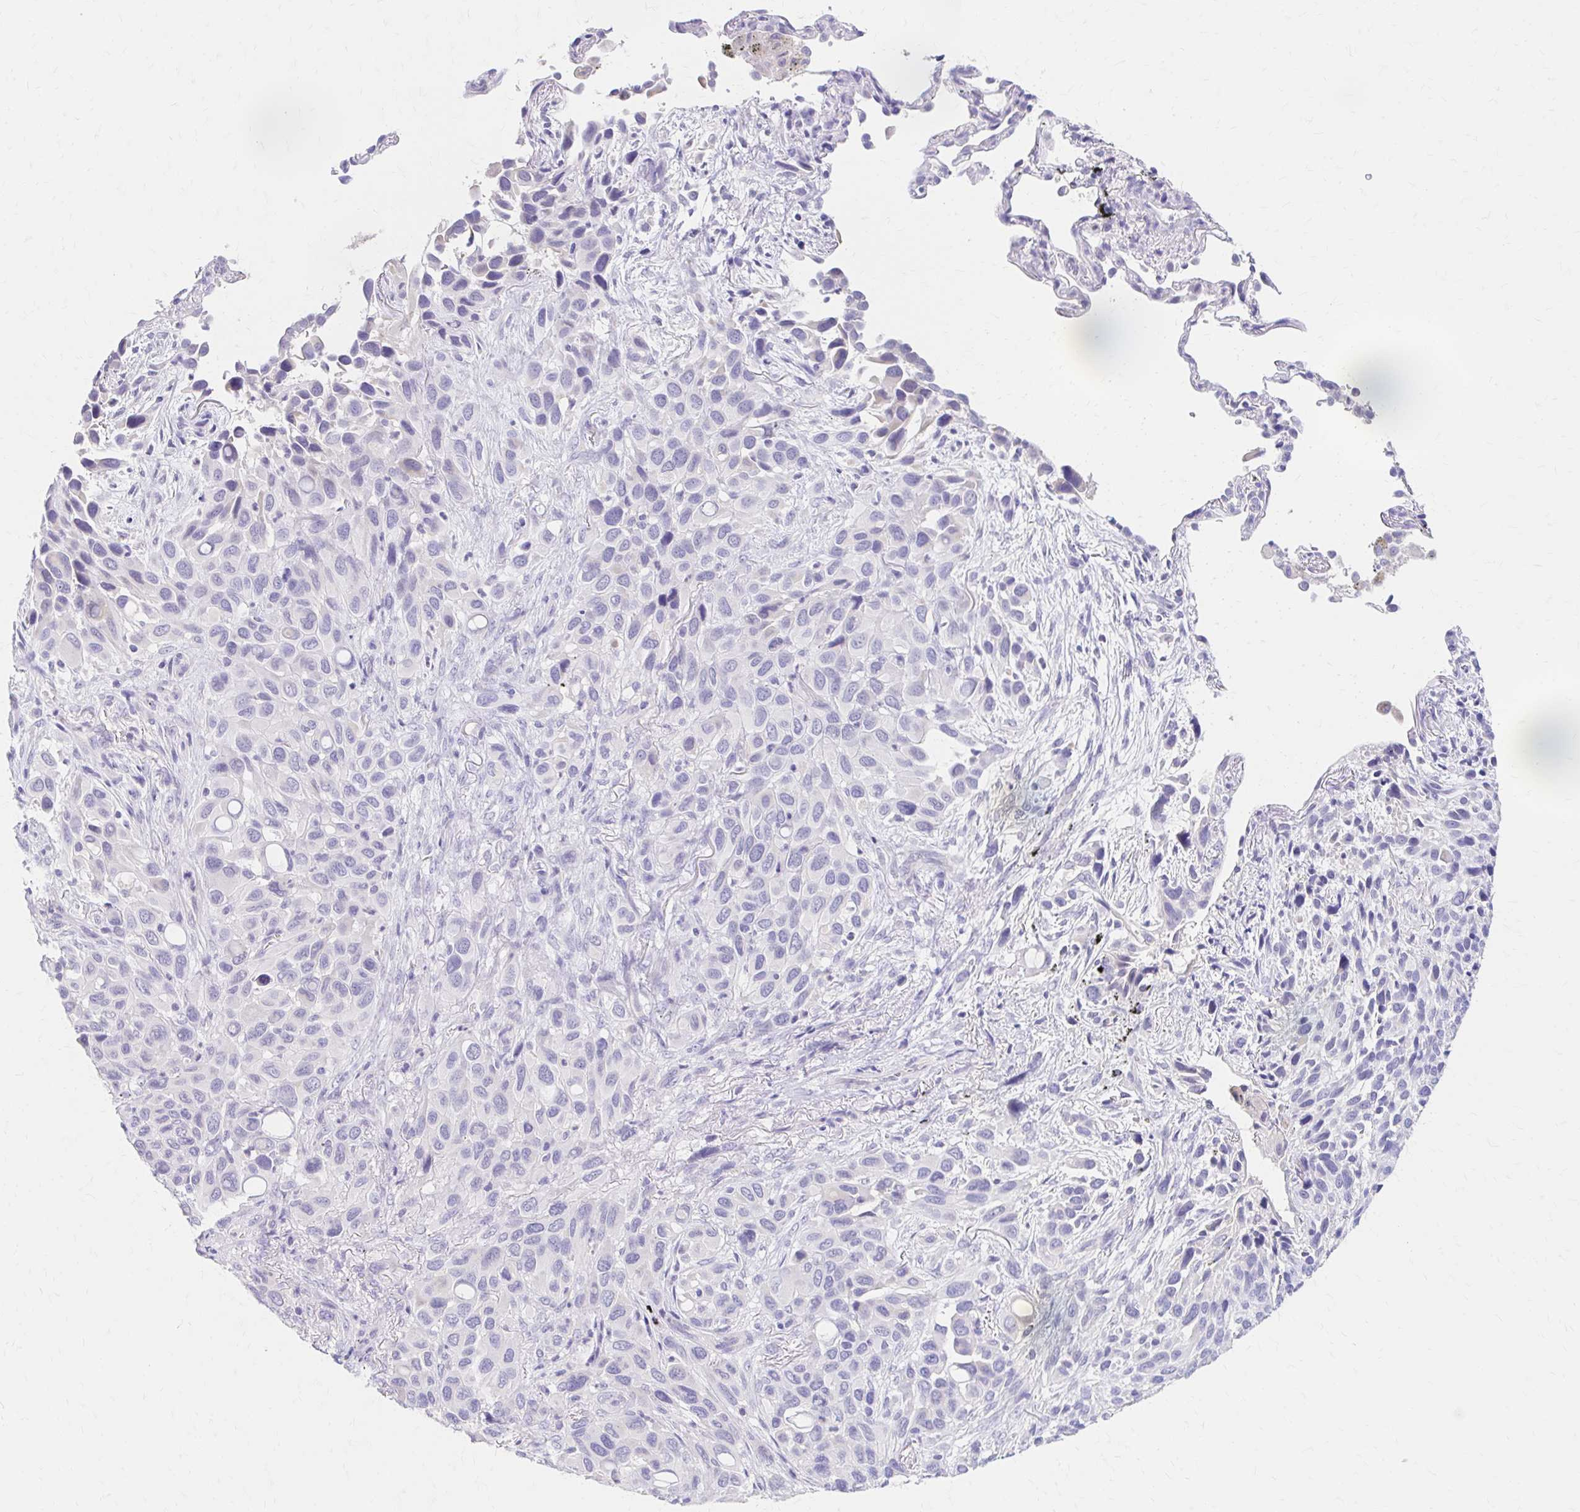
{"staining": {"intensity": "negative", "quantity": "none", "location": "none"}, "tissue": "melanoma", "cell_type": "Tumor cells", "image_type": "cancer", "snomed": [{"axis": "morphology", "description": "Malignant melanoma, Metastatic site"}, {"axis": "topography", "description": "Lung"}], "caption": "Tumor cells show no significant protein expression in malignant melanoma (metastatic site).", "gene": "AZGP1", "patient": {"sex": "male", "age": 48}}